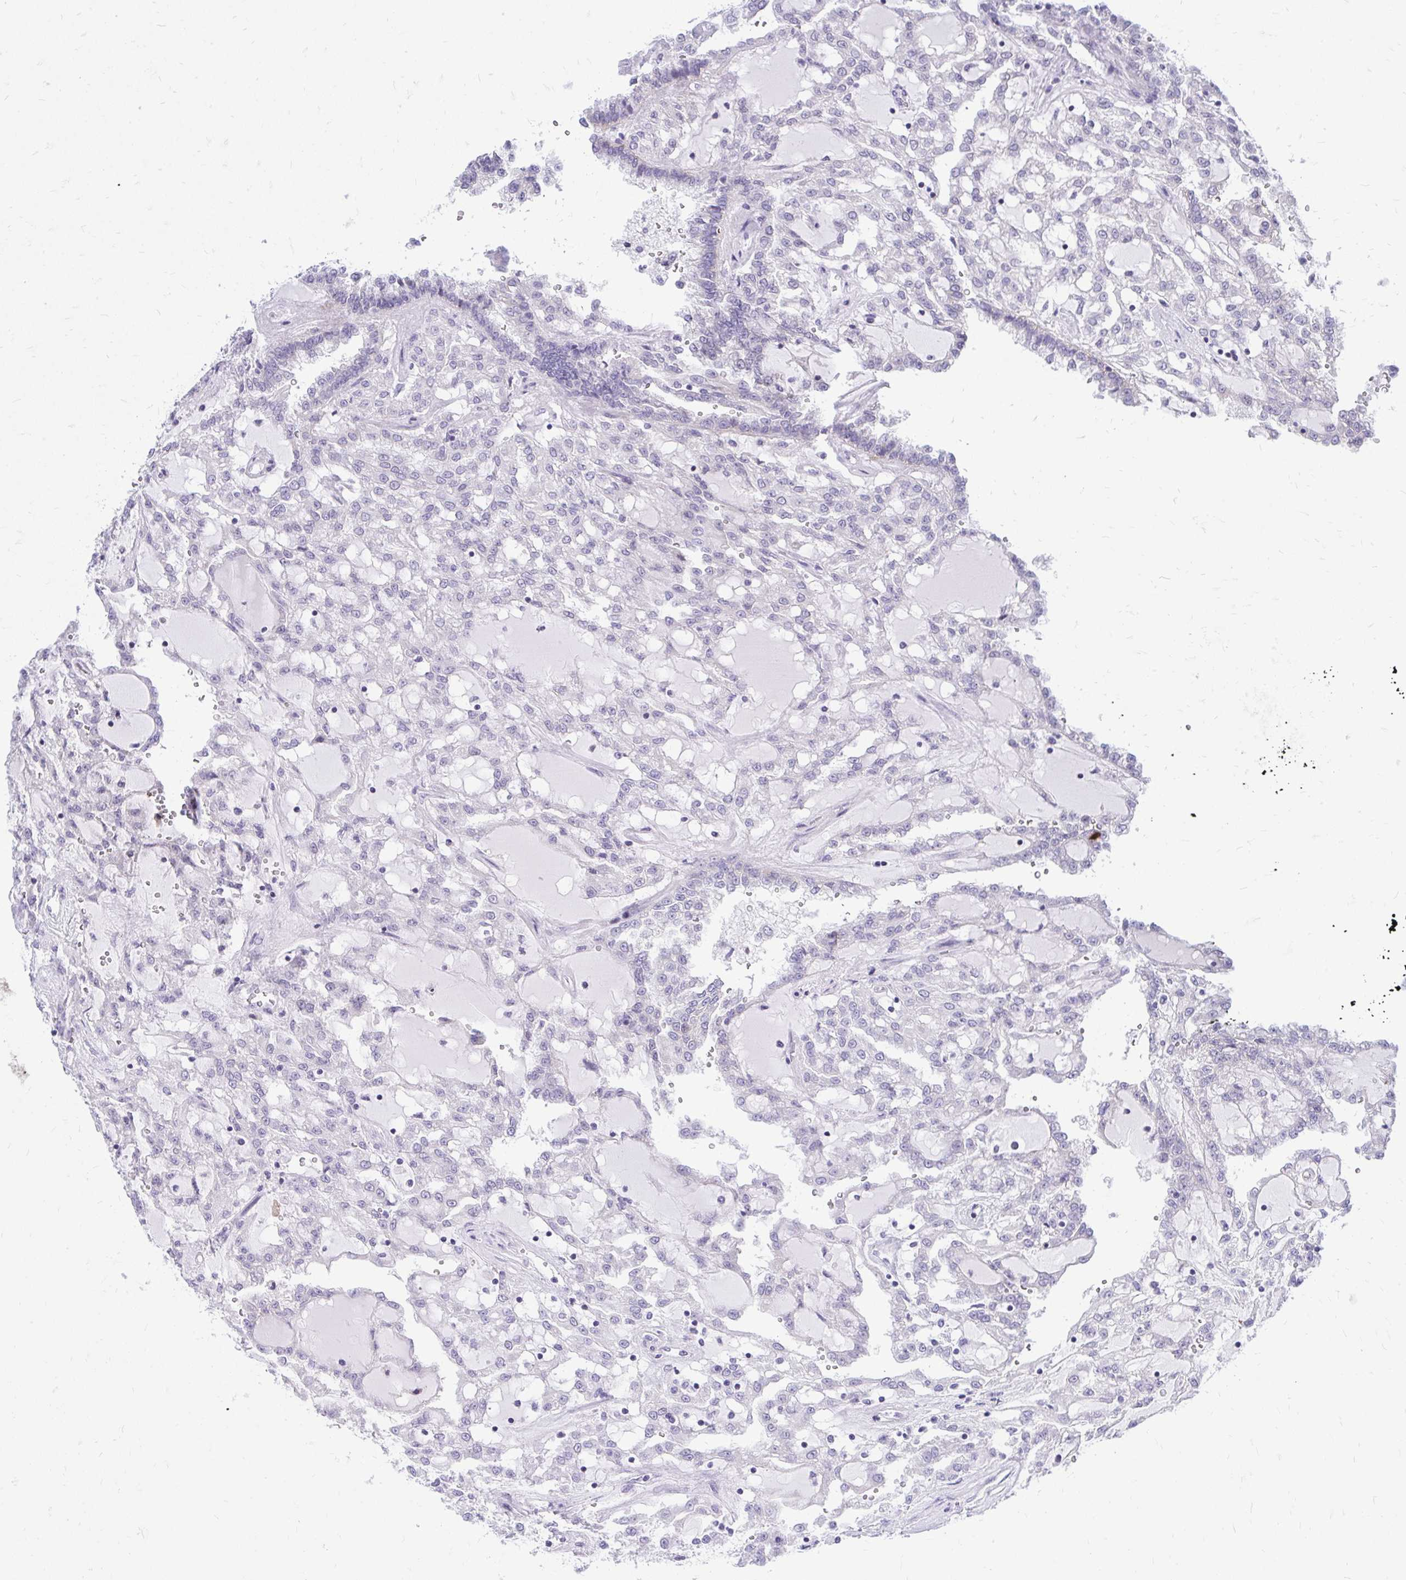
{"staining": {"intensity": "negative", "quantity": "none", "location": "none"}, "tissue": "renal cancer", "cell_type": "Tumor cells", "image_type": "cancer", "snomed": [{"axis": "morphology", "description": "Adenocarcinoma, NOS"}, {"axis": "topography", "description": "Kidney"}], "caption": "High power microscopy micrograph of an IHC photomicrograph of adenocarcinoma (renal), revealing no significant positivity in tumor cells. The staining is performed using DAB (3,3'-diaminobenzidine) brown chromogen with nuclei counter-stained in using hematoxylin.", "gene": "GABRA1", "patient": {"sex": "male", "age": 63}}